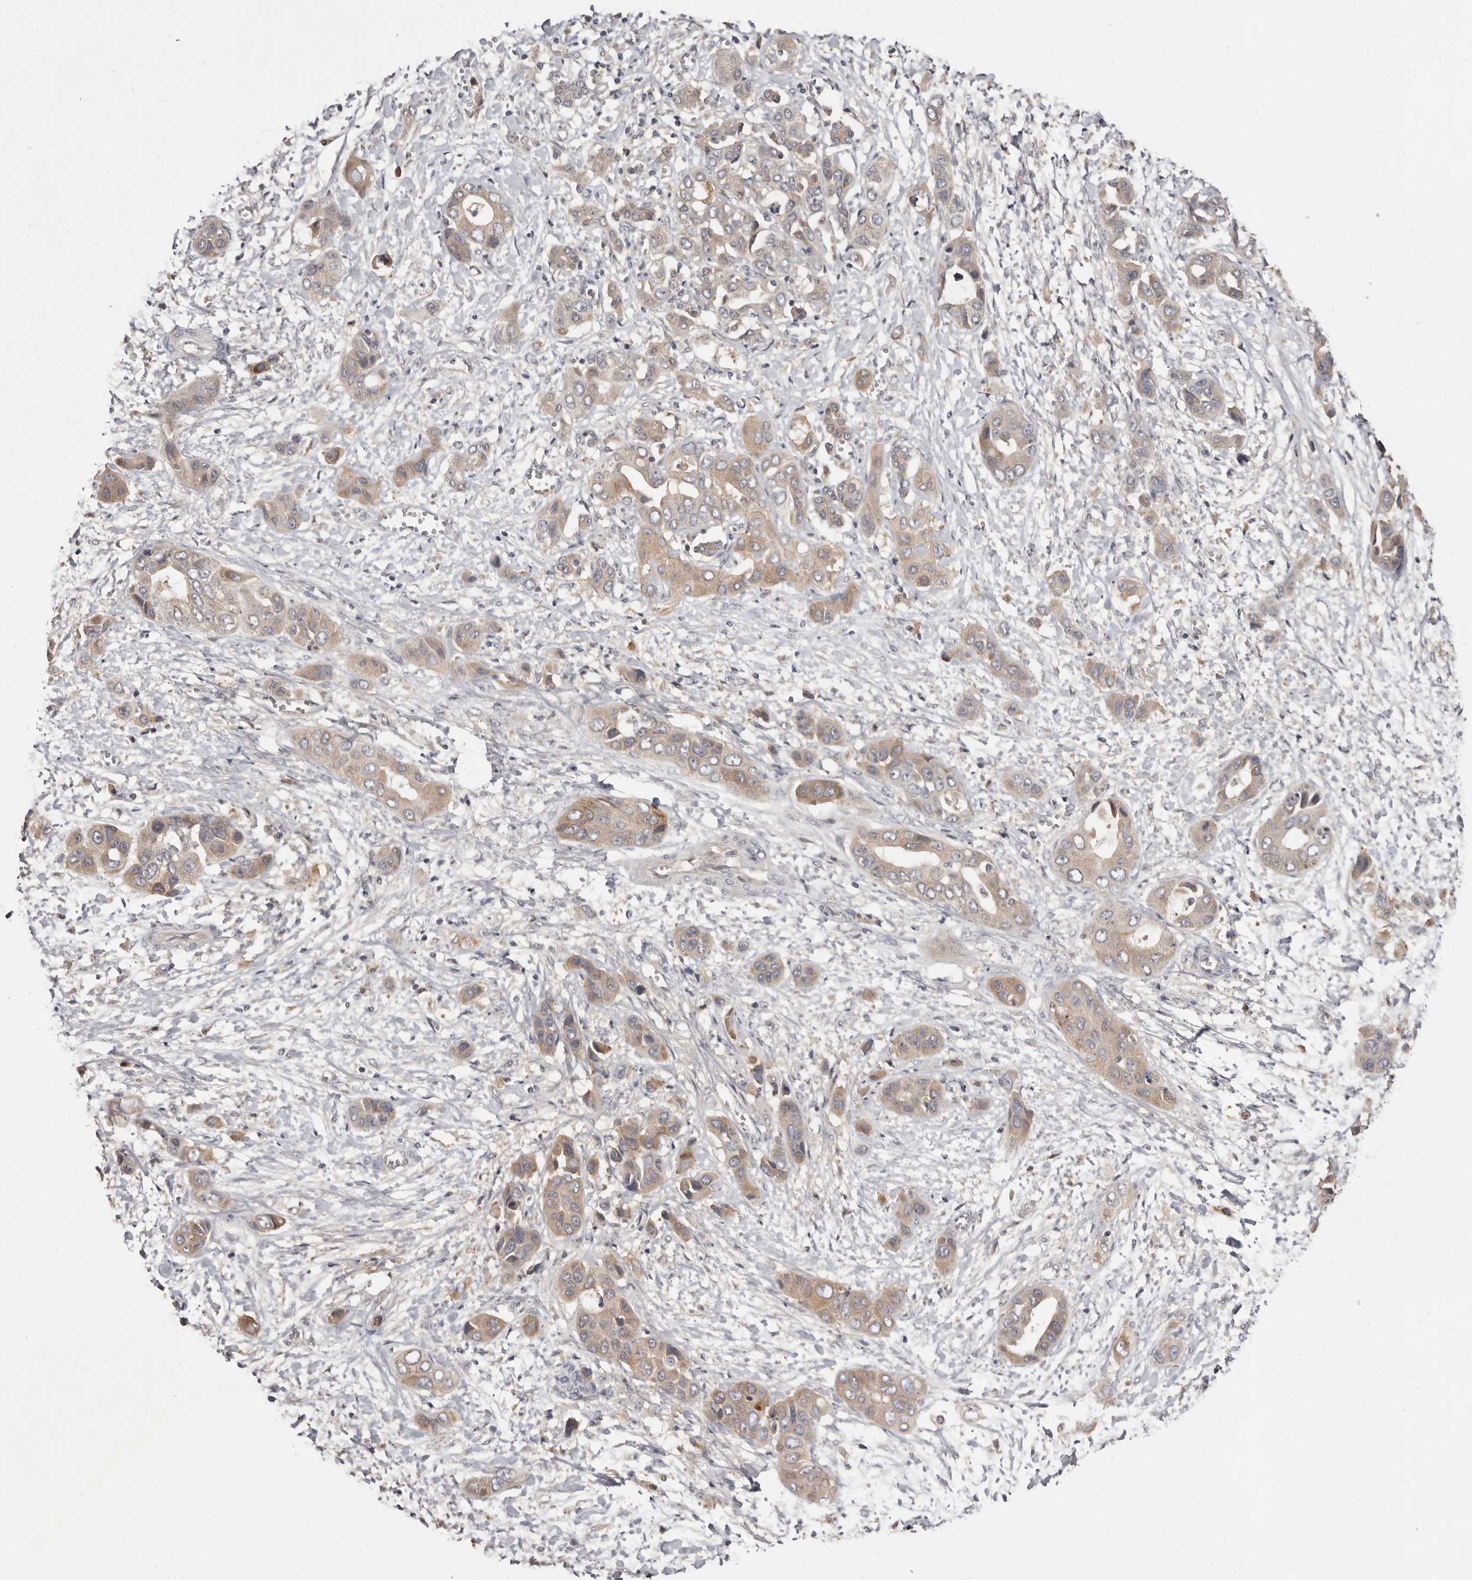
{"staining": {"intensity": "weak", "quantity": ">75%", "location": "cytoplasmic/membranous"}, "tissue": "liver cancer", "cell_type": "Tumor cells", "image_type": "cancer", "snomed": [{"axis": "morphology", "description": "Cholangiocarcinoma"}, {"axis": "topography", "description": "Liver"}], "caption": "This photomicrograph exhibits IHC staining of human liver cholangiocarcinoma, with low weak cytoplasmic/membranous positivity in about >75% of tumor cells.", "gene": "INAVA", "patient": {"sex": "female", "age": 52}}